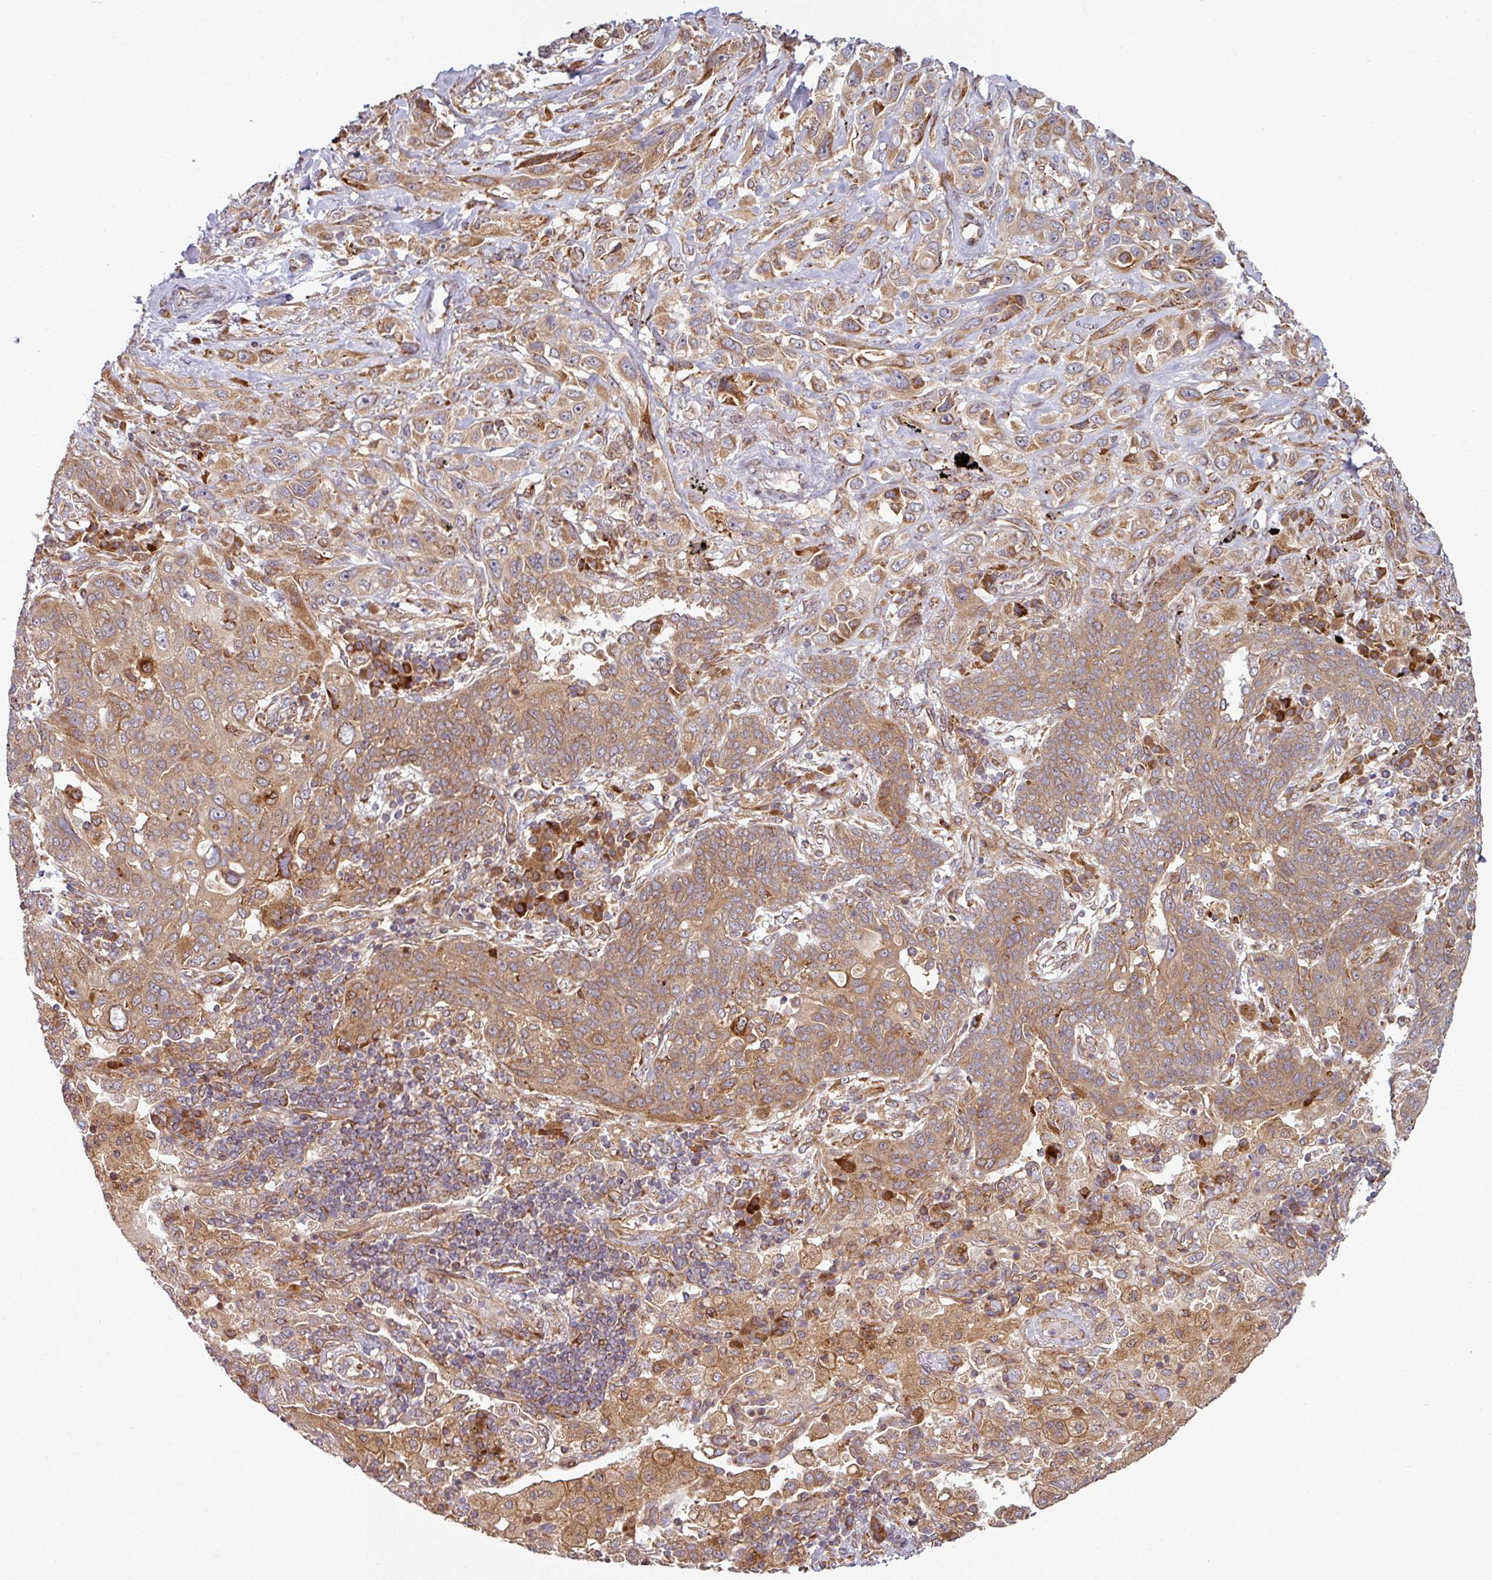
{"staining": {"intensity": "moderate", "quantity": ">75%", "location": "cytoplasmic/membranous"}, "tissue": "lung cancer", "cell_type": "Tumor cells", "image_type": "cancer", "snomed": [{"axis": "morphology", "description": "Squamous cell carcinoma, NOS"}, {"axis": "topography", "description": "Lung"}], "caption": "Squamous cell carcinoma (lung) stained with DAB (3,3'-diaminobenzidine) immunohistochemistry demonstrates medium levels of moderate cytoplasmic/membranous positivity in approximately >75% of tumor cells.", "gene": "RAB5A", "patient": {"sex": "female", "age": 70}}